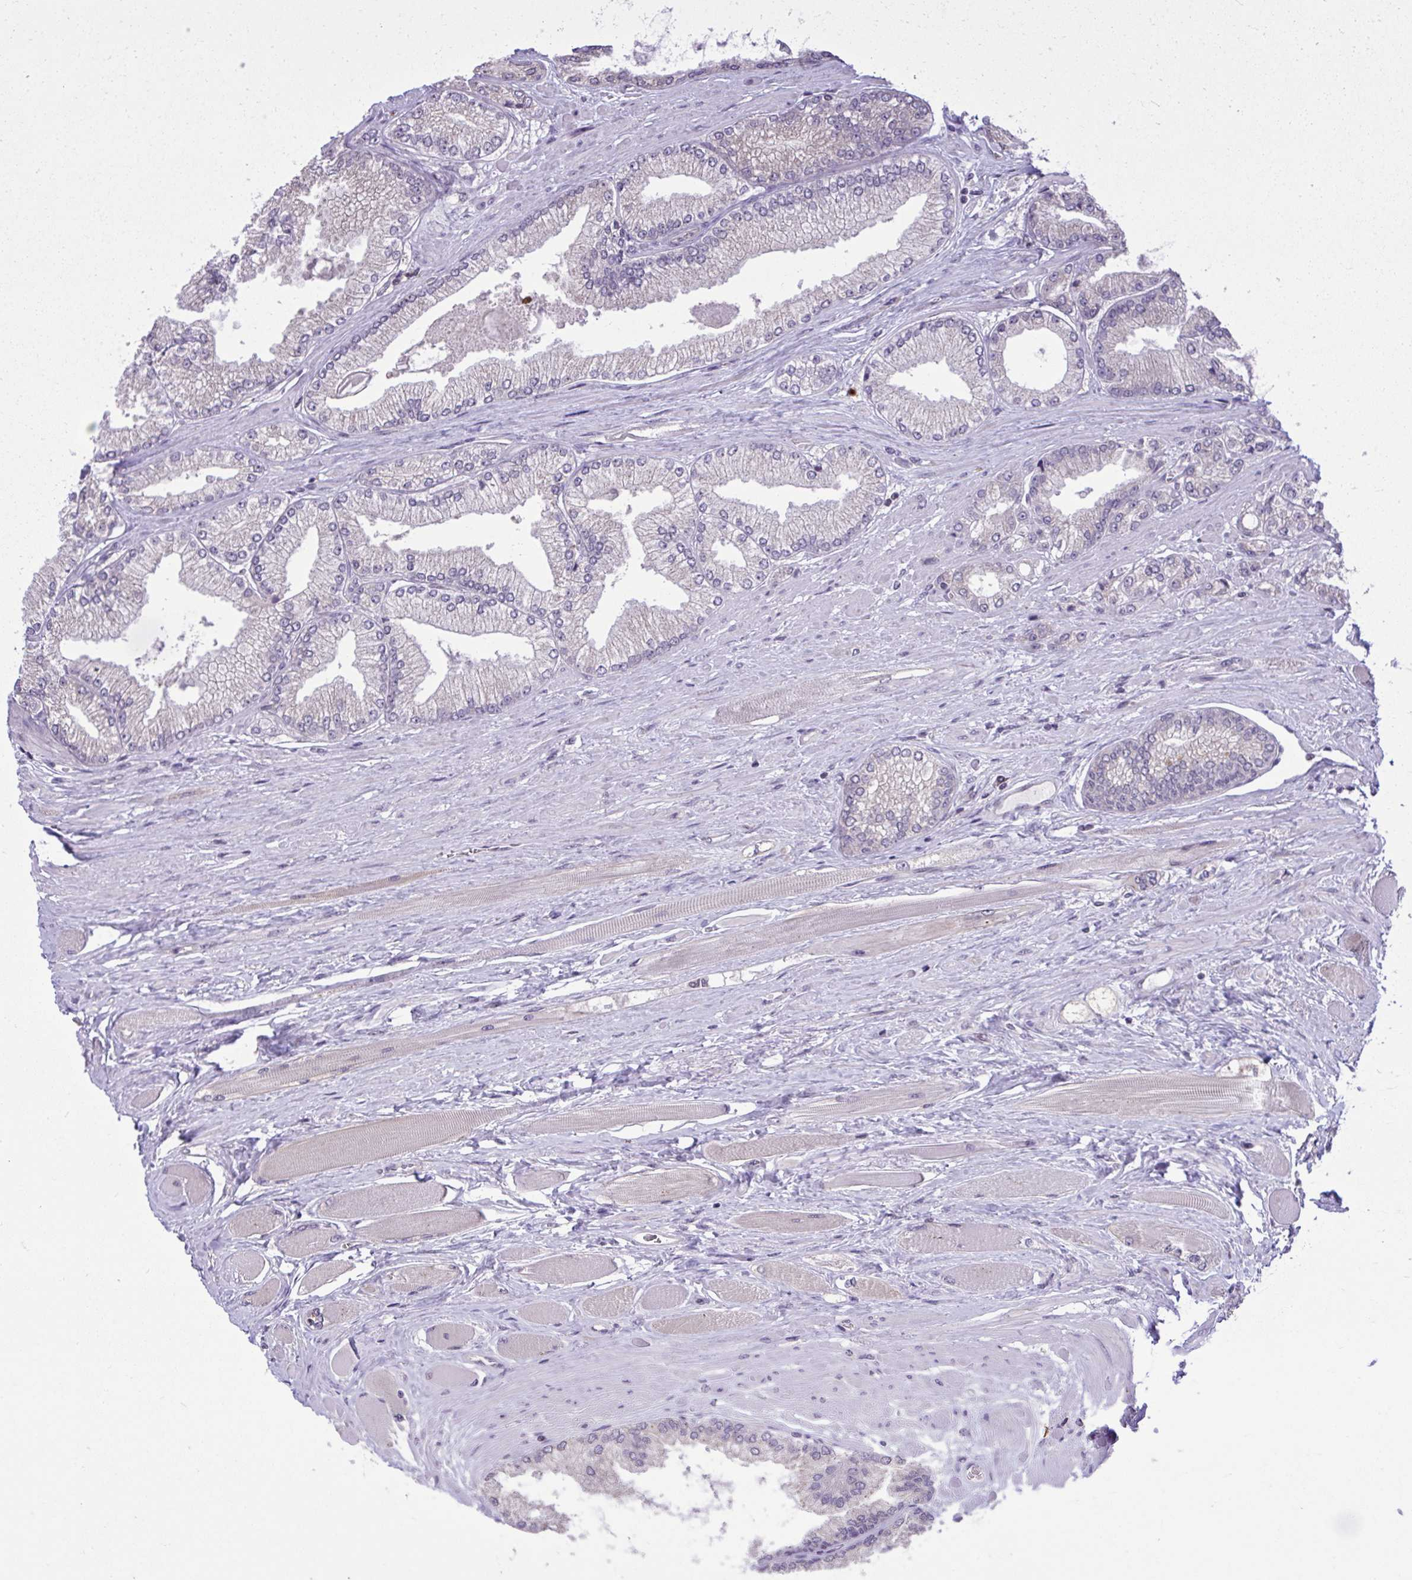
{"staining": {"intensity": "negative", "quantity": "none", "location": "none"}, "tissue": "prostate cancer", "cell_type": "Tumor cells", "image_type": "cancer", "snomed": [{"axis": "morphology", "description": "Adenocarcinoma, Low grade"}, {"axis": "topography", "description": "Prostate"}], "caption": "An immunohistochemistry (IHC) histopathology image of adenocarcinoma (low-grade) (prostate) is shown. There is no staining in tumor cells of adenocarcinoma (low-grade) (prostate). Nuclei are stained in blue.", "gene": "CYP20A1", "patient": {"sex": "male", "age": 67}}